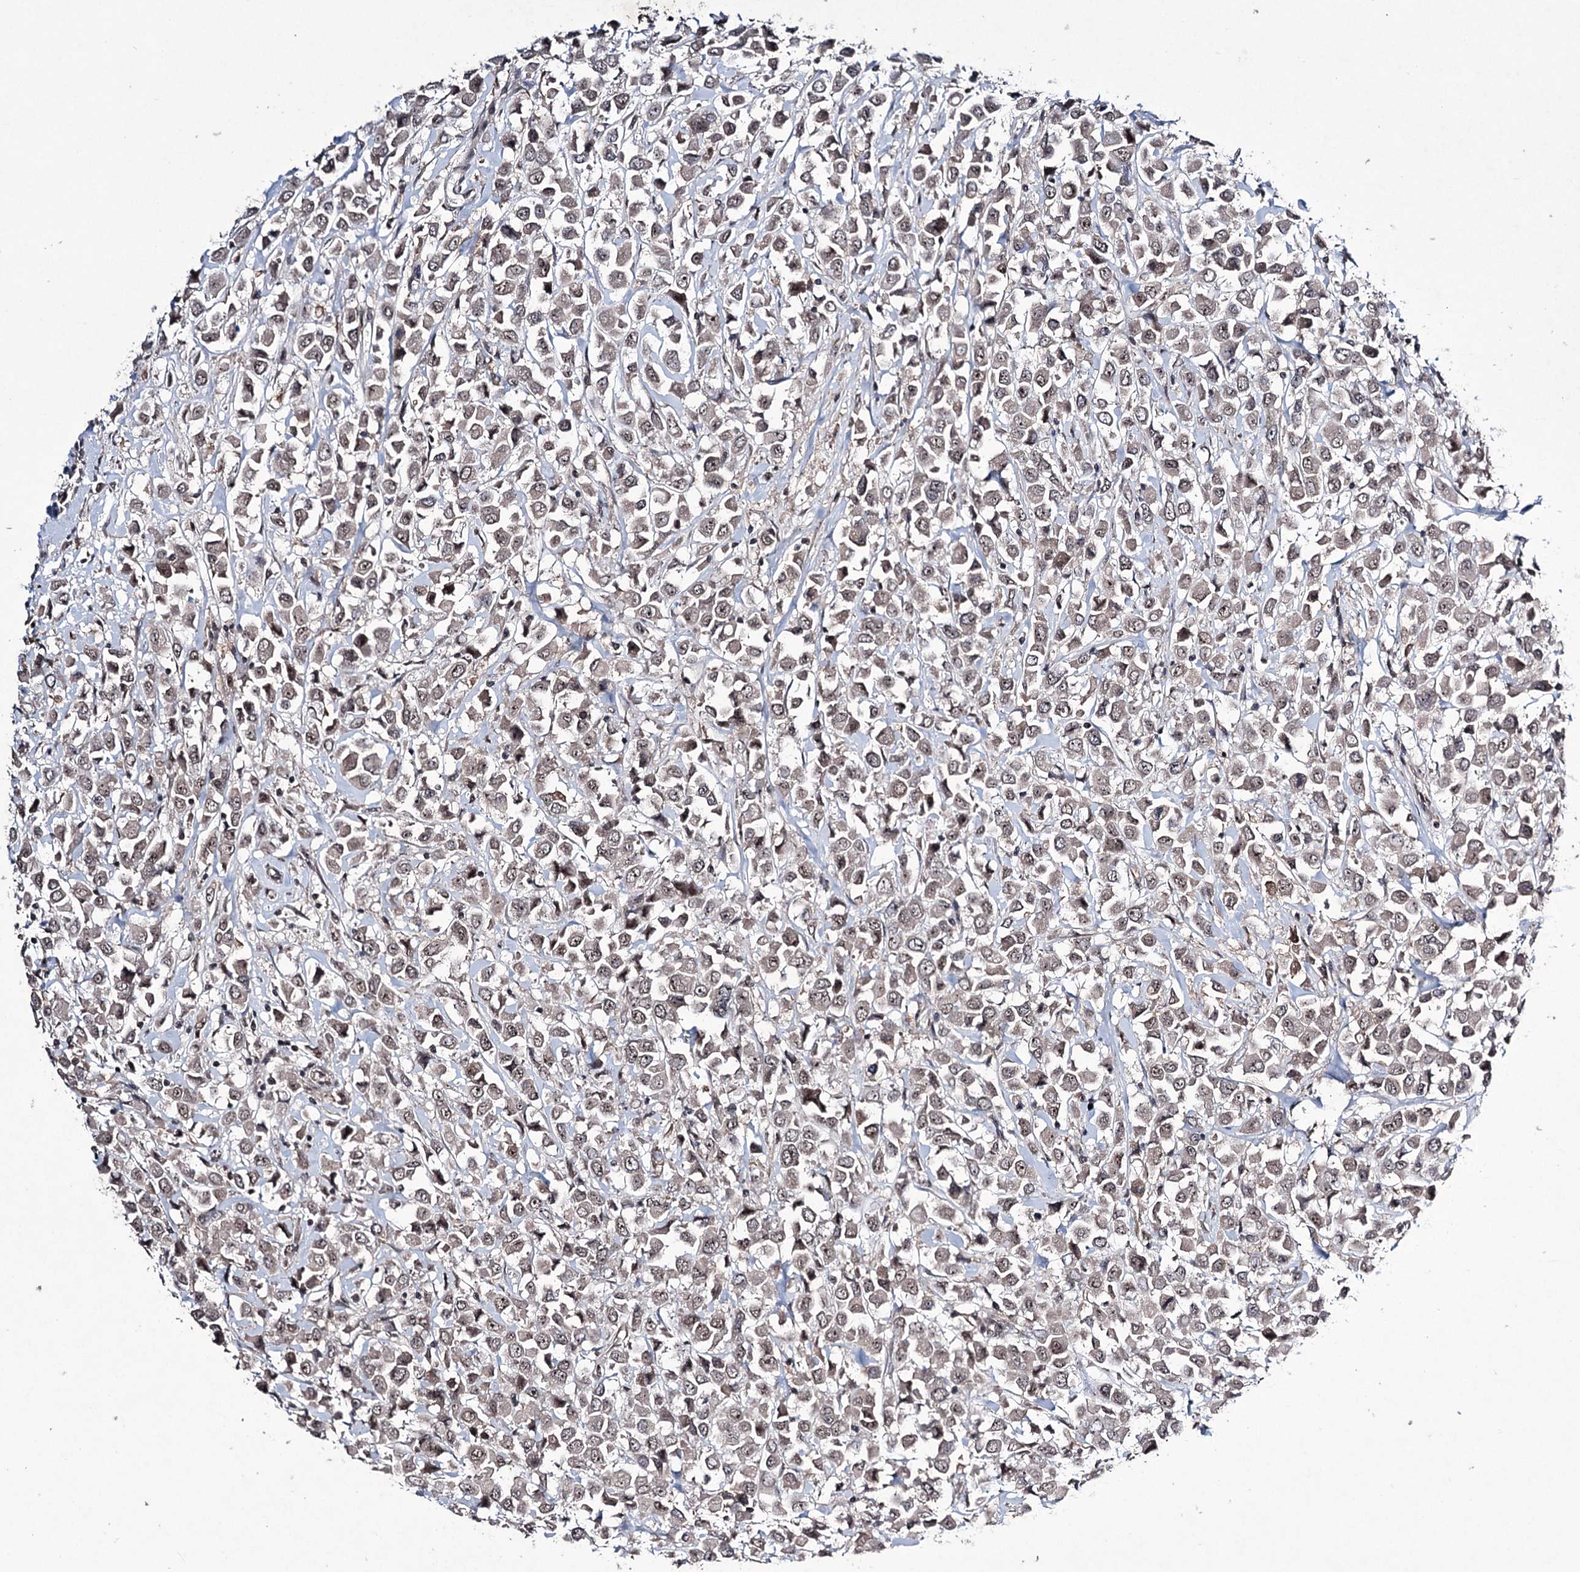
{"staining": {"intensity": "weak", "quantity": ">75%", "location": "nuclear"}, "tissue": "breast cancer", "cell_type": "Tumor cells", "image_type": "cancer", "snomed": [{"axis": "morphology", "description": "Duct carcinoma"}, {"axis": "topography", "description": "Breast"}], "caption": "Intraductal carcinoma (breast) stained for a protein (brown) exhibits weak nuclear positive positivity in approximately >75% of tumor cells.", "gene": "VGLL4", "patient": {"sex": "female", "age": 61}}